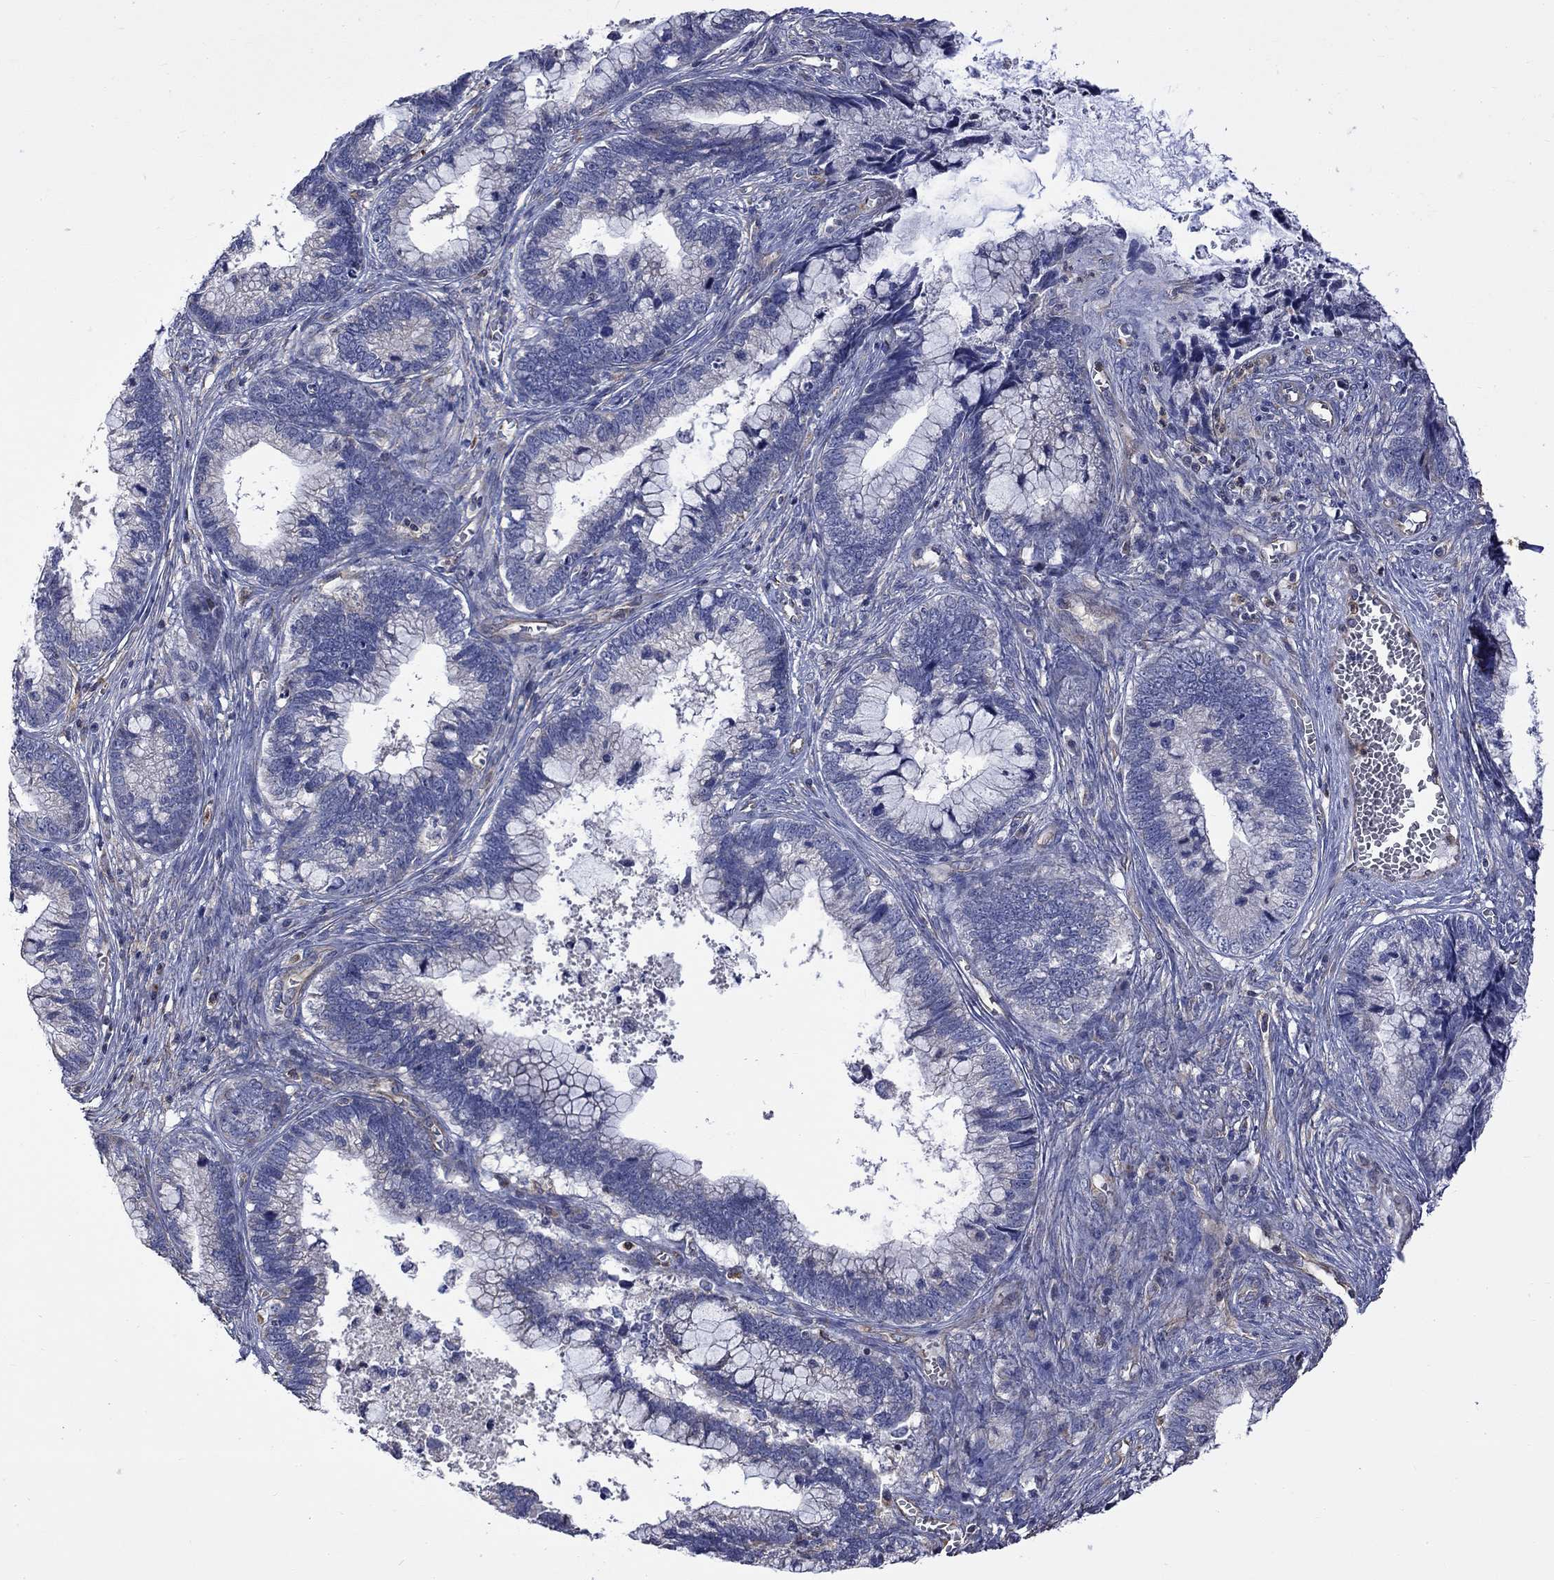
{"staining": {"intensity": "negative", "quantity": "none", "location": "none"}, "tissue": "cervical cancer", "cell_type": "Tumor cells", "image_type": "cancer", "snomed": [{"axis": "morphology", "description": "Adenocarcinoma, NOS"}, {"axis": "topography", "description": "Cervix"}], "caption": "DAB (3,3'-diaminobenzidine) immunohistochemical staining of human cervical cancer (adenocarcinoma) reveals no significant staining in tumor cells.", "gene": "CAMKK2", "patient": {"sex": "female", "age": 44}}